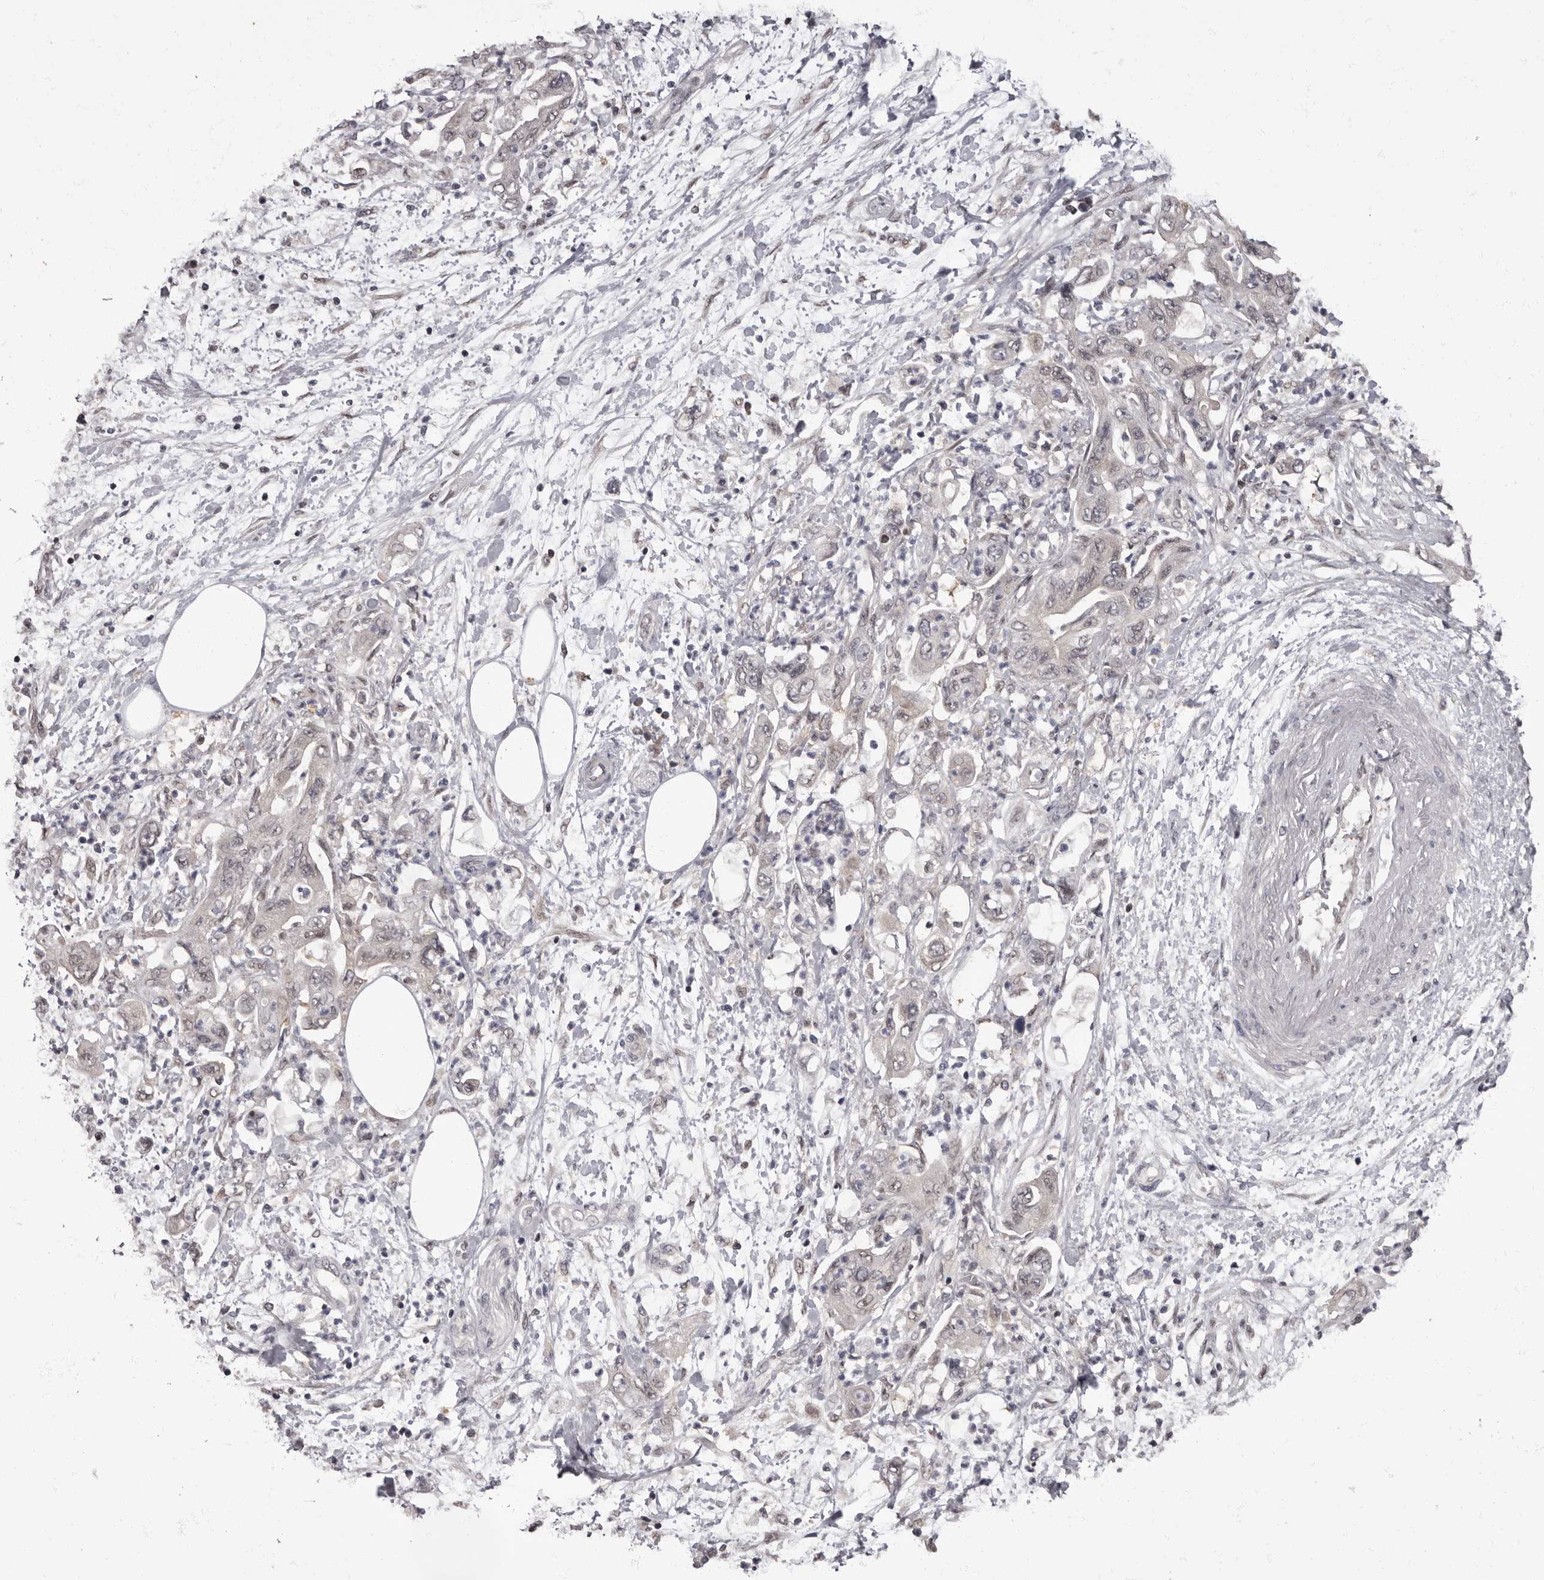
{"staining": {"intensity": "weak", "quantity": "<25%", "location": "nuclear"}, "tissue": "pancreatic cancer", "cell_type": "Tumor cells", "image_type": "cancer", "snomed": [{"axis": "morphology", "description": "Adenocarcinoma, NOS"}, {"axis": "topography", "description": "Pancreas"}], "caption": "Pancreatic adenocarcinoma stained for a protein using immunohistochemistry shows no expression tumor cells.", "gene": "C1orf50", "patient": {"sex": "female", "age": 73}}